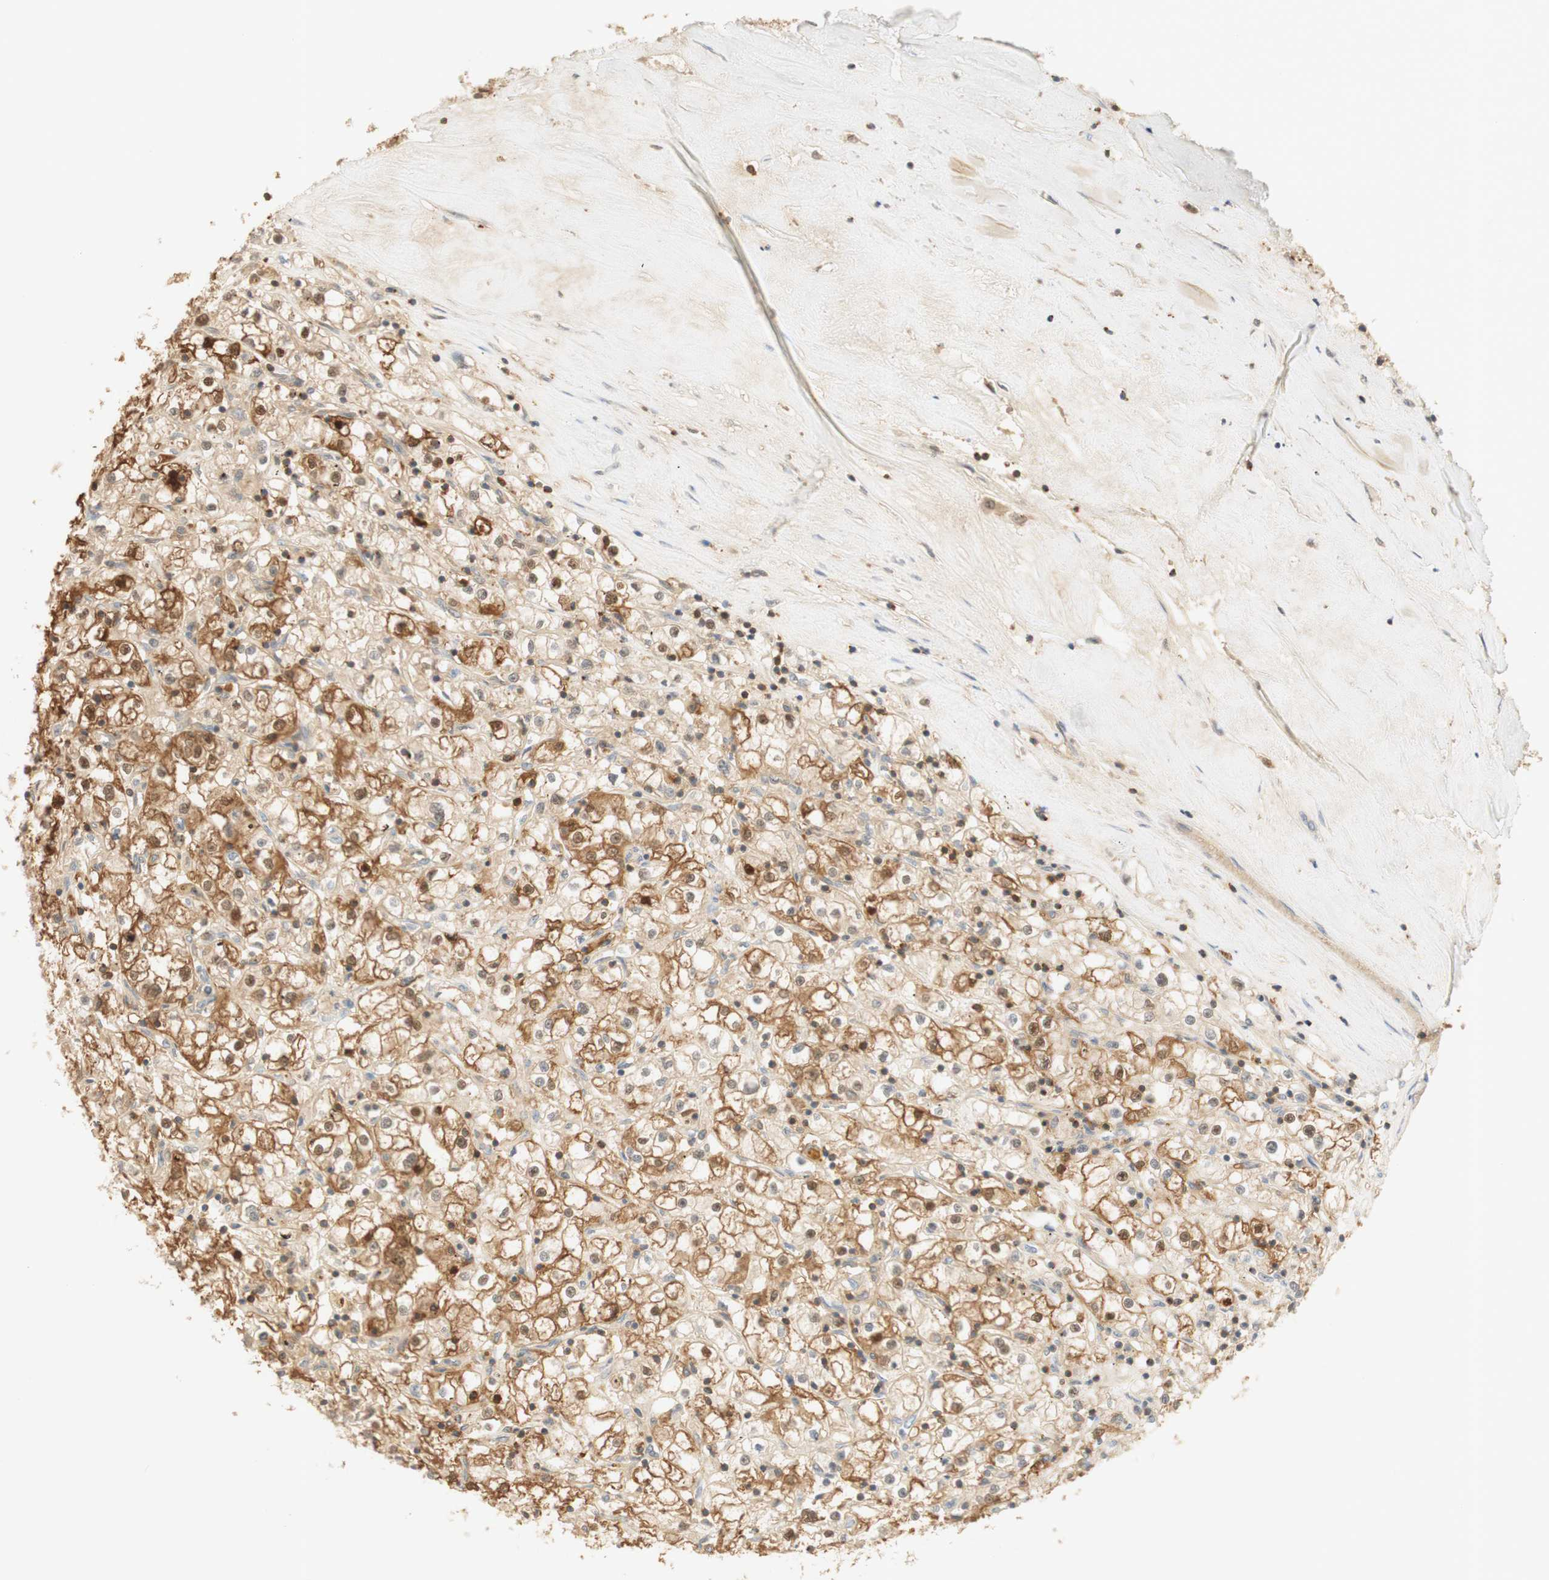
{"staining": {"intensity": "moderate", "quantity": ">75%", "location": "cytoplasmic/membranous,nuclear"}, "tissue": "renal cancer", "cell_type": "Tumor cells", "image_type": "cancer", "snomed": [{"axis": "morphology", "description": "Adenocarcinoma, NOS"}, {"axis": "topography", "description": "Kidney"}], "caption": "Brown immunohistochemical staining in renal adenocarcinoma exhibits moderate cytoplasmic/membranous and nuclear positivity in approximately >75% of tumor cells. (brown staining indicates protein expression, while blue staining denotes nuclei).", "gene": "NAP1L4", "patient": {"sex": "male", "age": 56}}